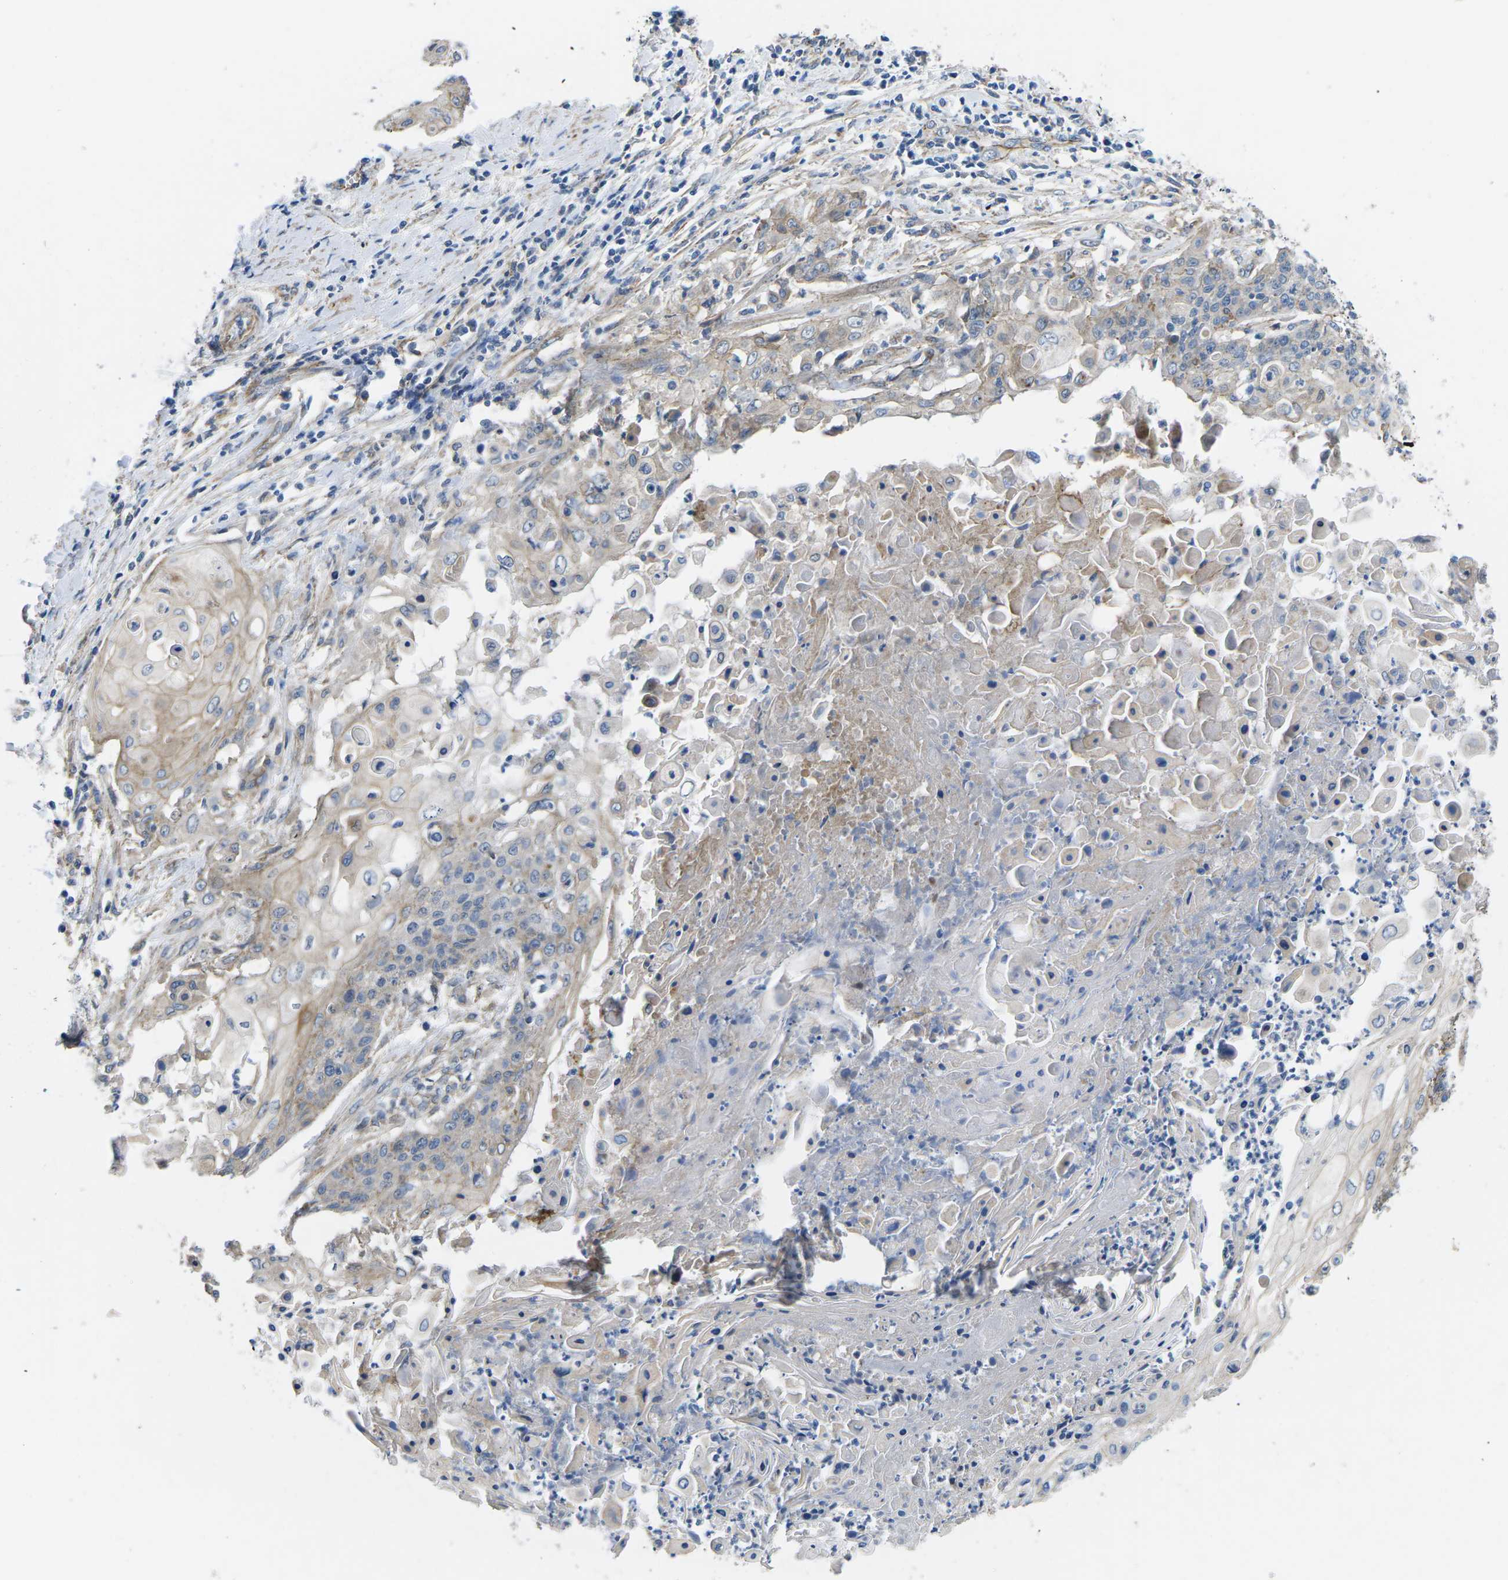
{"staining": {"intensity": "weak", "quantity": ">75%", "location": "cytoplasmic/membranous"}, "tissue": "cervical cancer", "cell_type": "Tumor cells", "image_type": "cancer", "snomed": [{"axis": "morphology", "description": "Squamous cell carcinoma, NOS"}, {"axis": "topography", "description": "Cervix"}], "caption": "Immunohistochemistry (IHC) (DAB) staining of cervical squamous cell carcinoma exhibits weak cytoplasmic/membranous protein positivity in approximately >75% of tumor cells.", "gene": "CTNND1", "patient": {"sex": "female", "age": 39}}